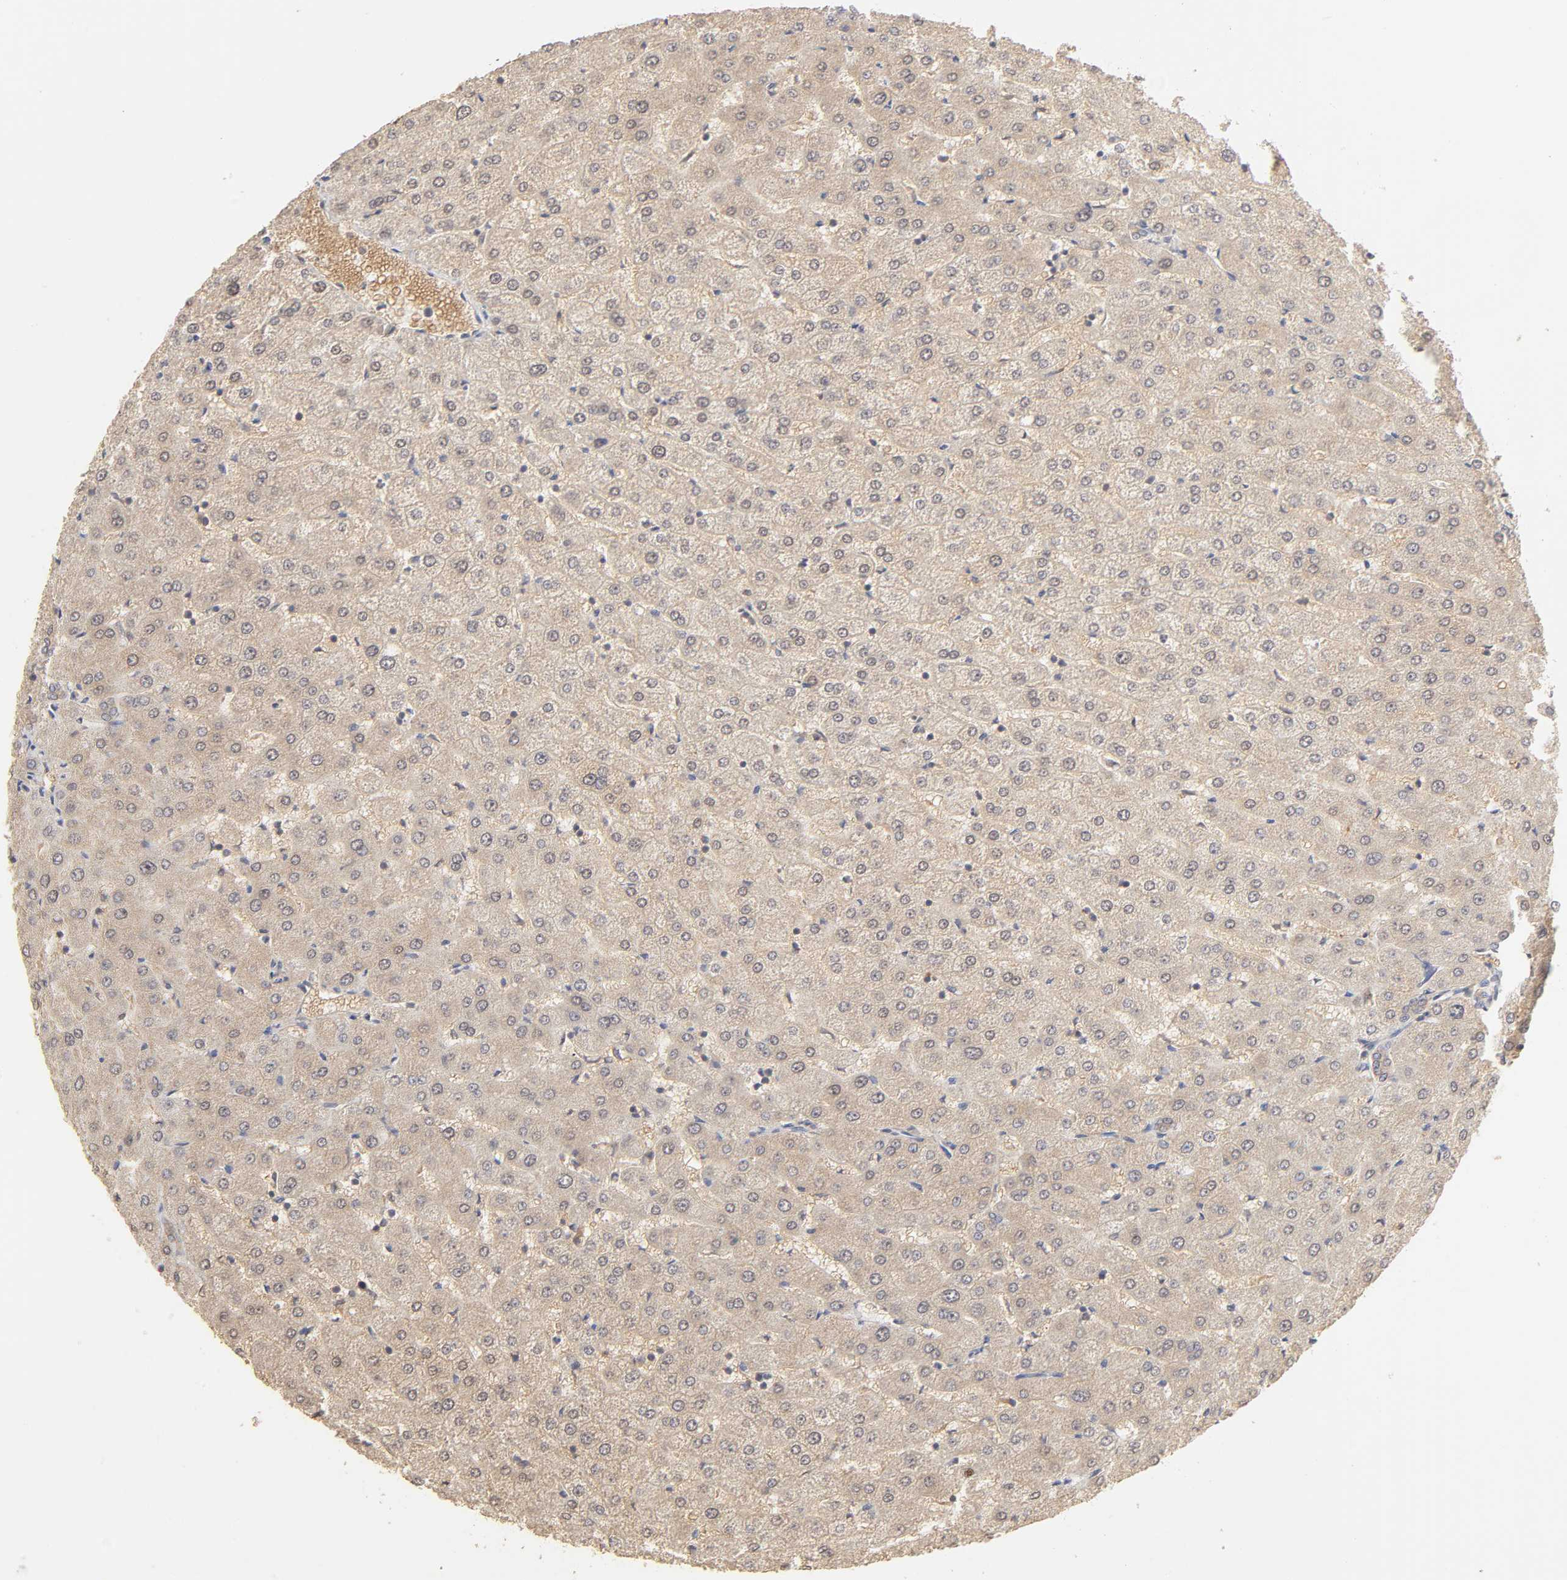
{"staining": {"intensity": "weak", "quantity": "<25%", "location": "cytoplasmic/membranous,nuclear"}, "tissue": "liver", "cell_type": "Cholangiocytes", "image_type": "normal", "snomed": [{"axis": "morphology", "description": "Normal tissue, NOS"}, {"axis": "morphology", "description": "Fibrosis, NOS"}, {"axis": "topography", "description": "Liver"}], "caption": "Immunohistochemical staining of normal liver shows no significant positivity in cholangiocytes.", "gene": "AP1G2", "patient": {"sex": "female", "age": 29}}